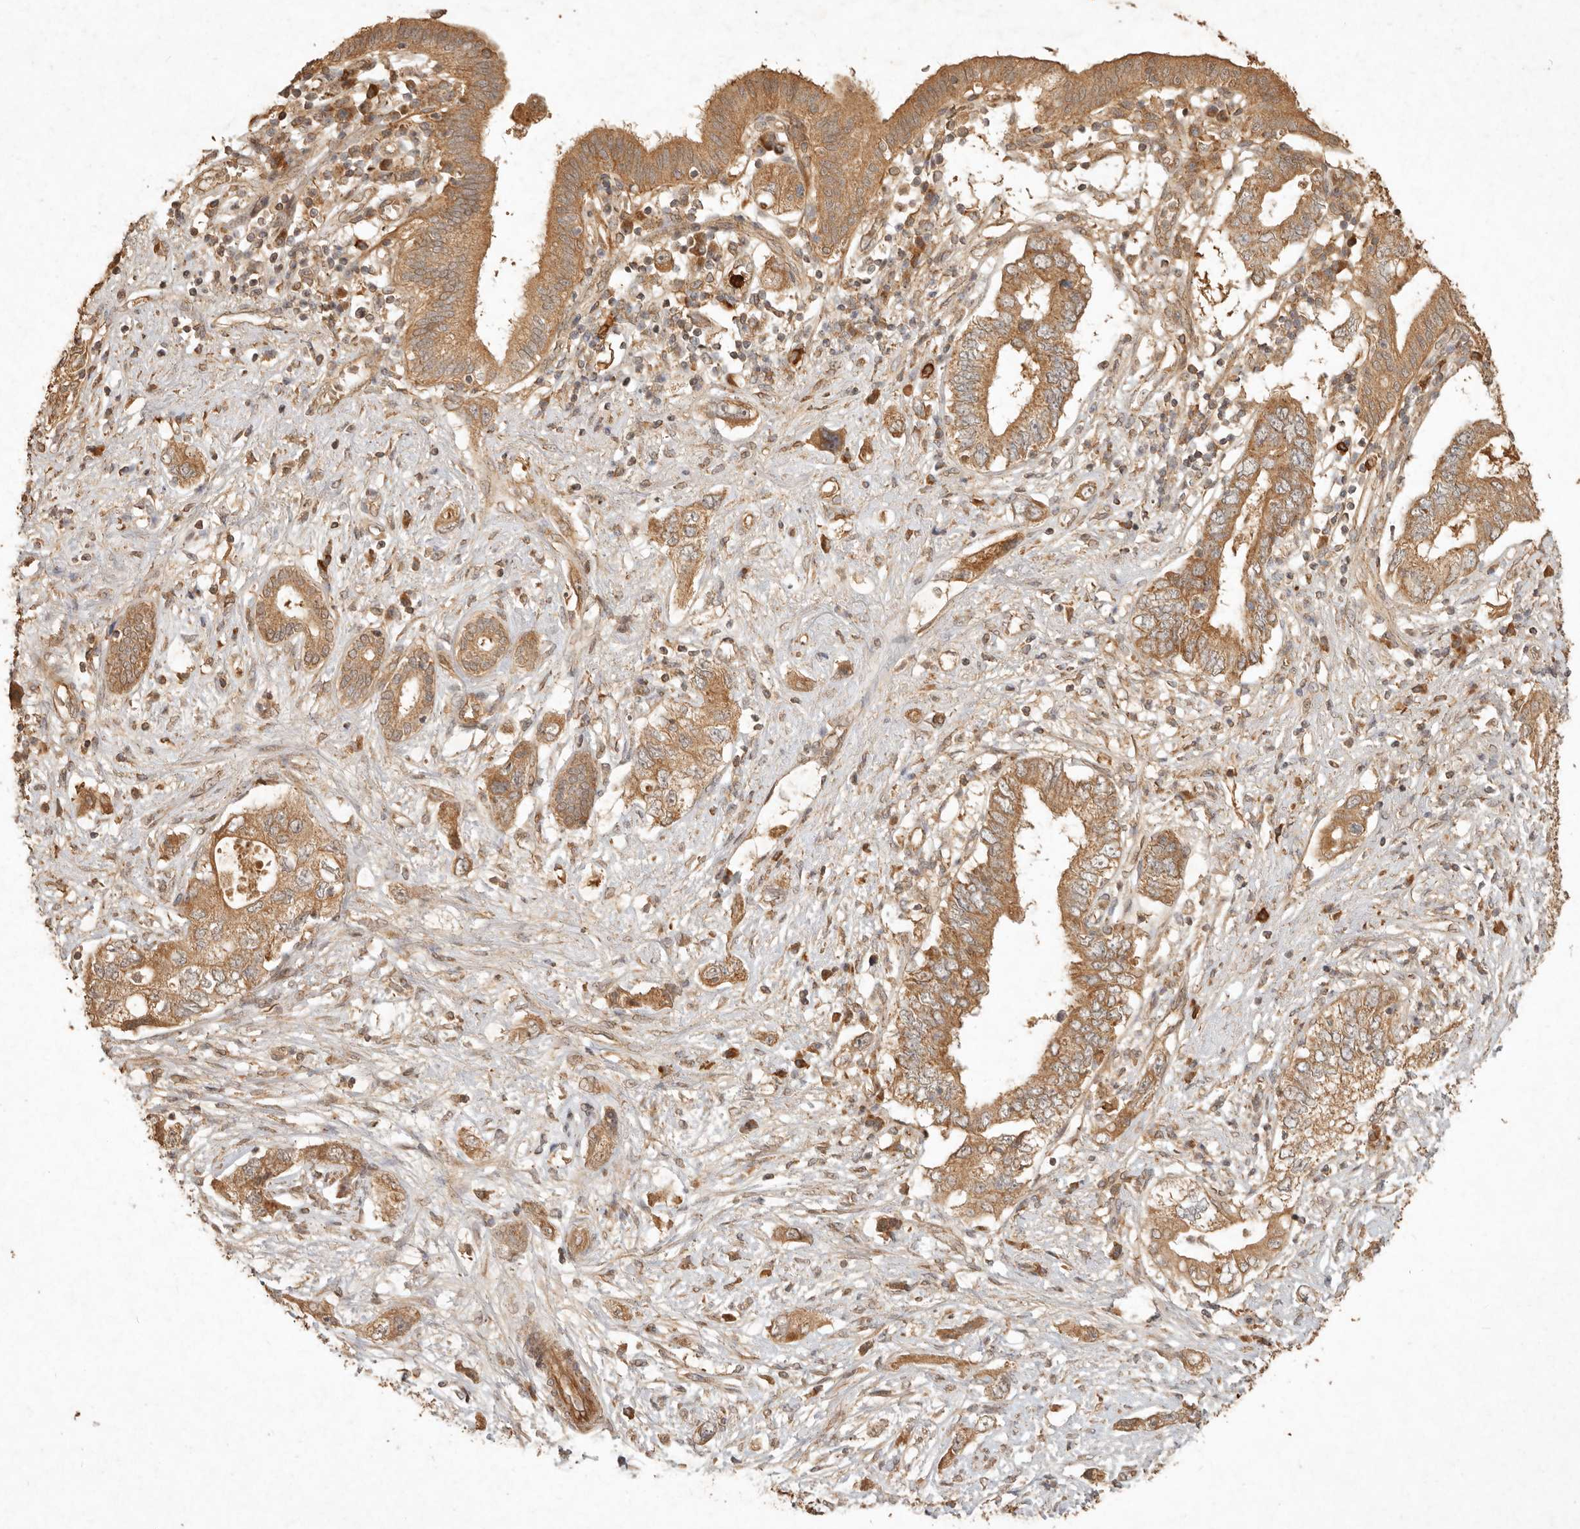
{"staining": {"intensity": "moderate", "quantity": ">75%", "location": "cytoplasmic/membranous"}, "tissue": "pancreatic cancer", "cell_type": "Tumor cells", "image_type": "cancer", "snomed": [{"axis": "morphology", "description": "Adenocarcinoma, NOS"}, {"axis": "topography", "description": "Pancreas"}], "caption": "Pancreatic cancer (adenocarcinoma) stained with DAB (3,3'-diaminobenzidine) immunohistochemistry shows medium levels of moderate cytoplasmic/membranous staining in about >75% of tumor cells. (Stains: DAB (3,3'-diaminobenzidine) in brown, nuclei in blue, Microscopy: brightfield microscopy at high magnification).", "gene": "CLEC4C", "patient": {"sex": "female", "age": 73}}